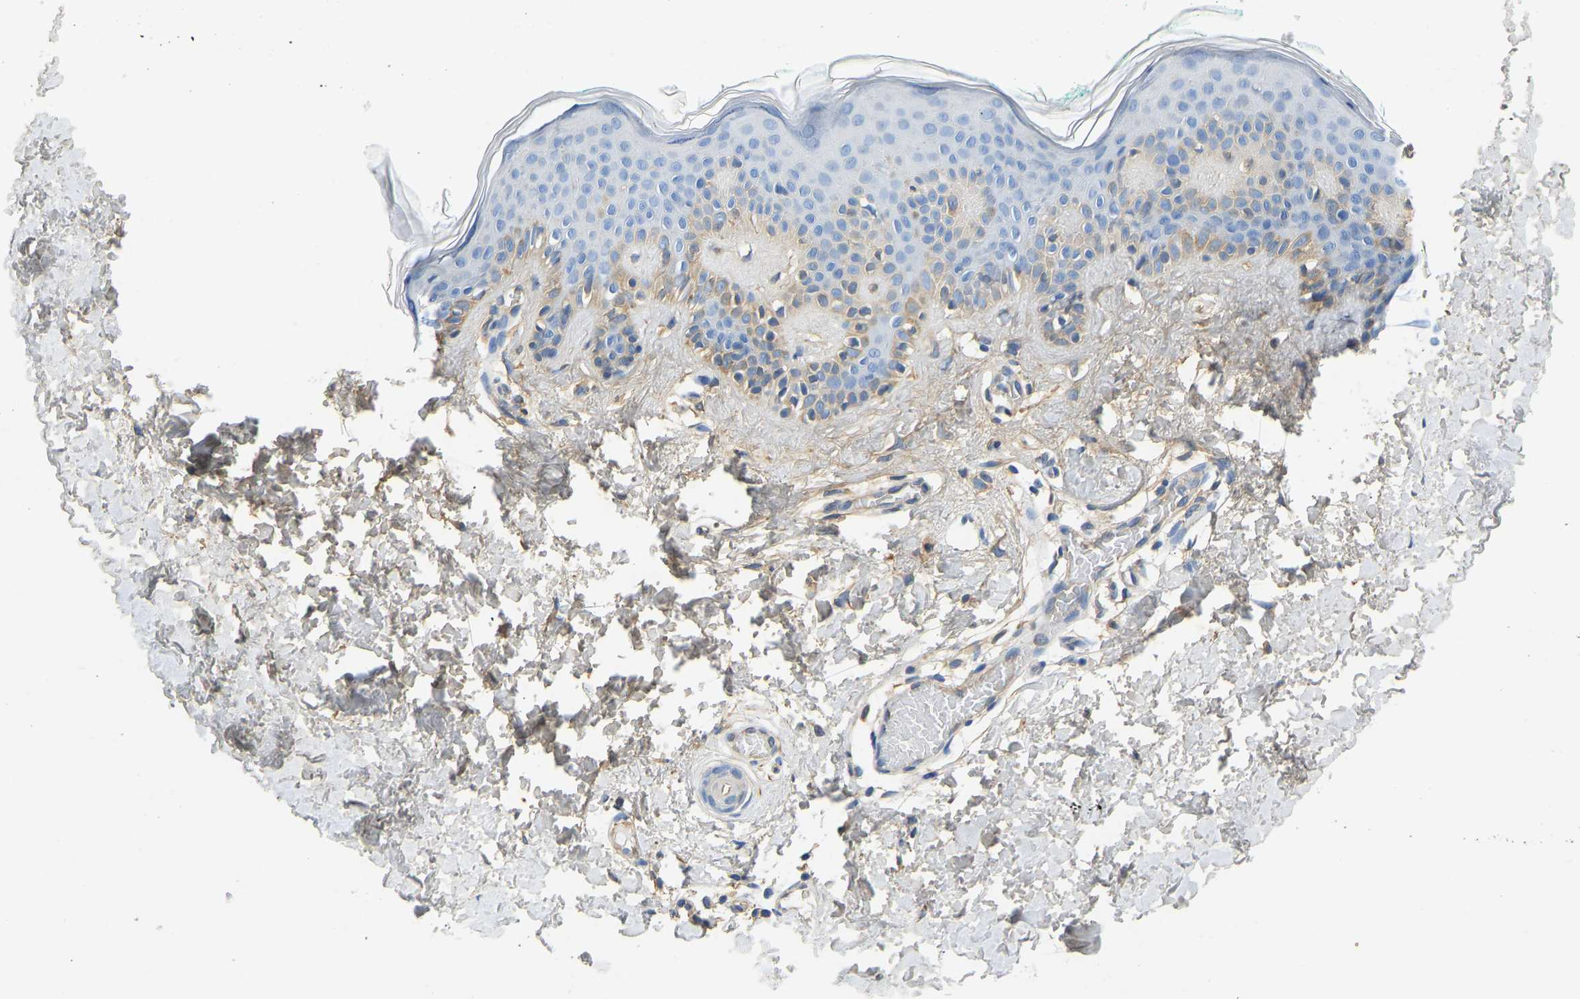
{"staining": {"intensity": "weak", "quantity": "25%-75%", "location": "cytoplasmic/membranous"}, "tissue": "skin", "cell_type": "Fibroblasts", "image_type": "normal", "snomed": [{"axis": "morphology", "description": "Normal tissue, NOS"}, {"axis": "topography", "description": "Skin"}], "caption": "Immunohistochemistry (IHC) photomicrograph of unremarkable skin: skin stained using IHC reveals low levels of weak protein expression localized specifically in the cytoplasmic/membranous of fibroblasts, appearing as a cytoplasmic/membranous brown color.", "gene": "TECTA", "patient": {"sex": "male", "age": 30}}